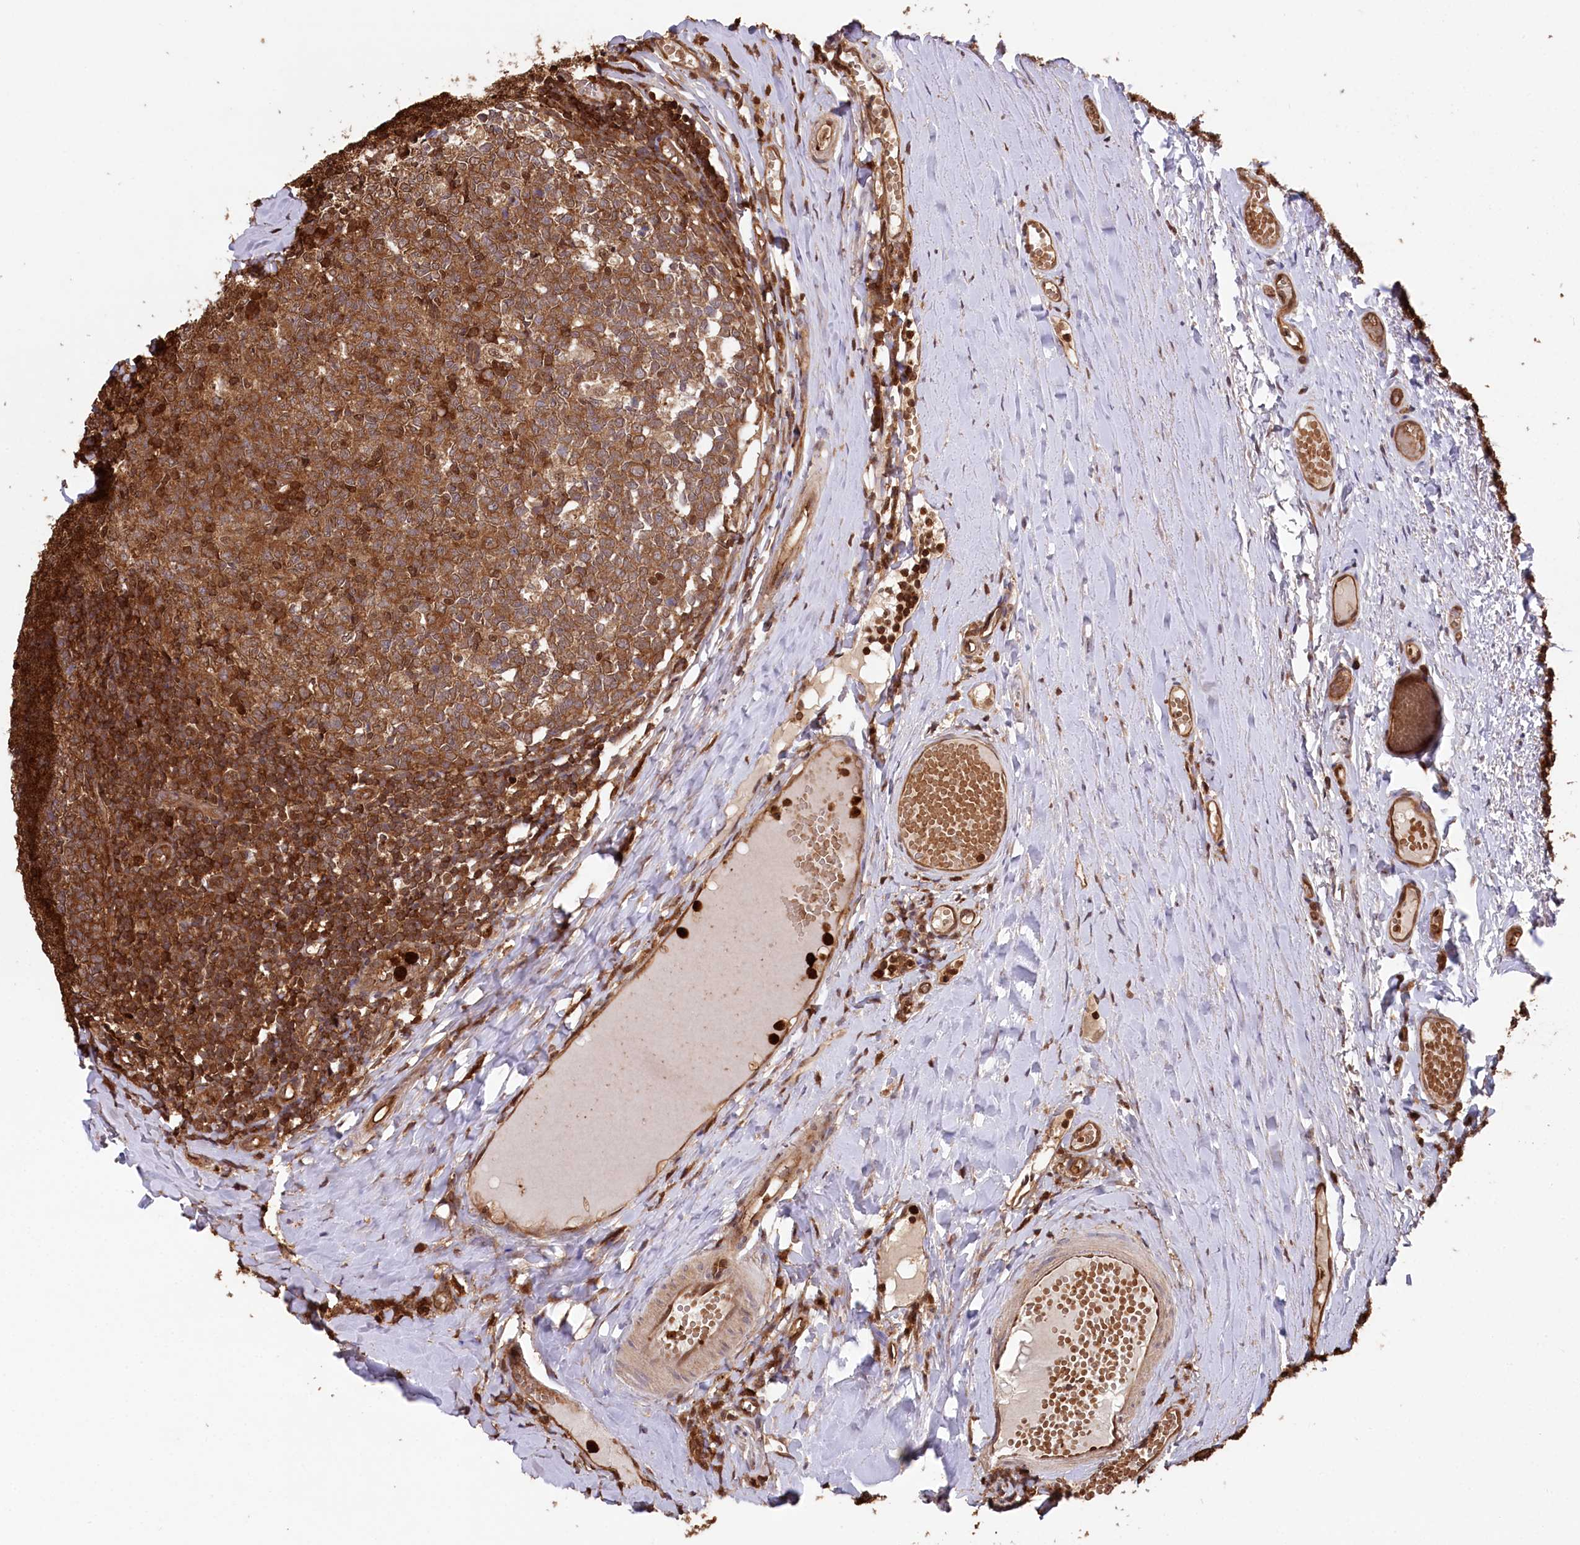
{"staining": {"intensity": "strong", "quantity": ">75%", "location": "cytoplasmic/membranous"}, "tissue": "tonsil", "cell_type": "Germinal center cells", "image_type": "normal", "snomed": [{"axis": "morphology", "description": "Normal tissue, NOS"}, {"axis": "topography", "description": "Tonsil"}], "caption": "A brown stain labels strong cytoplasmic/membranous positivity of a protein in germinal center cells of unremarkable tonsil.", "gene": "LSG1", "patient": {"sex": "female", "age": 19}}